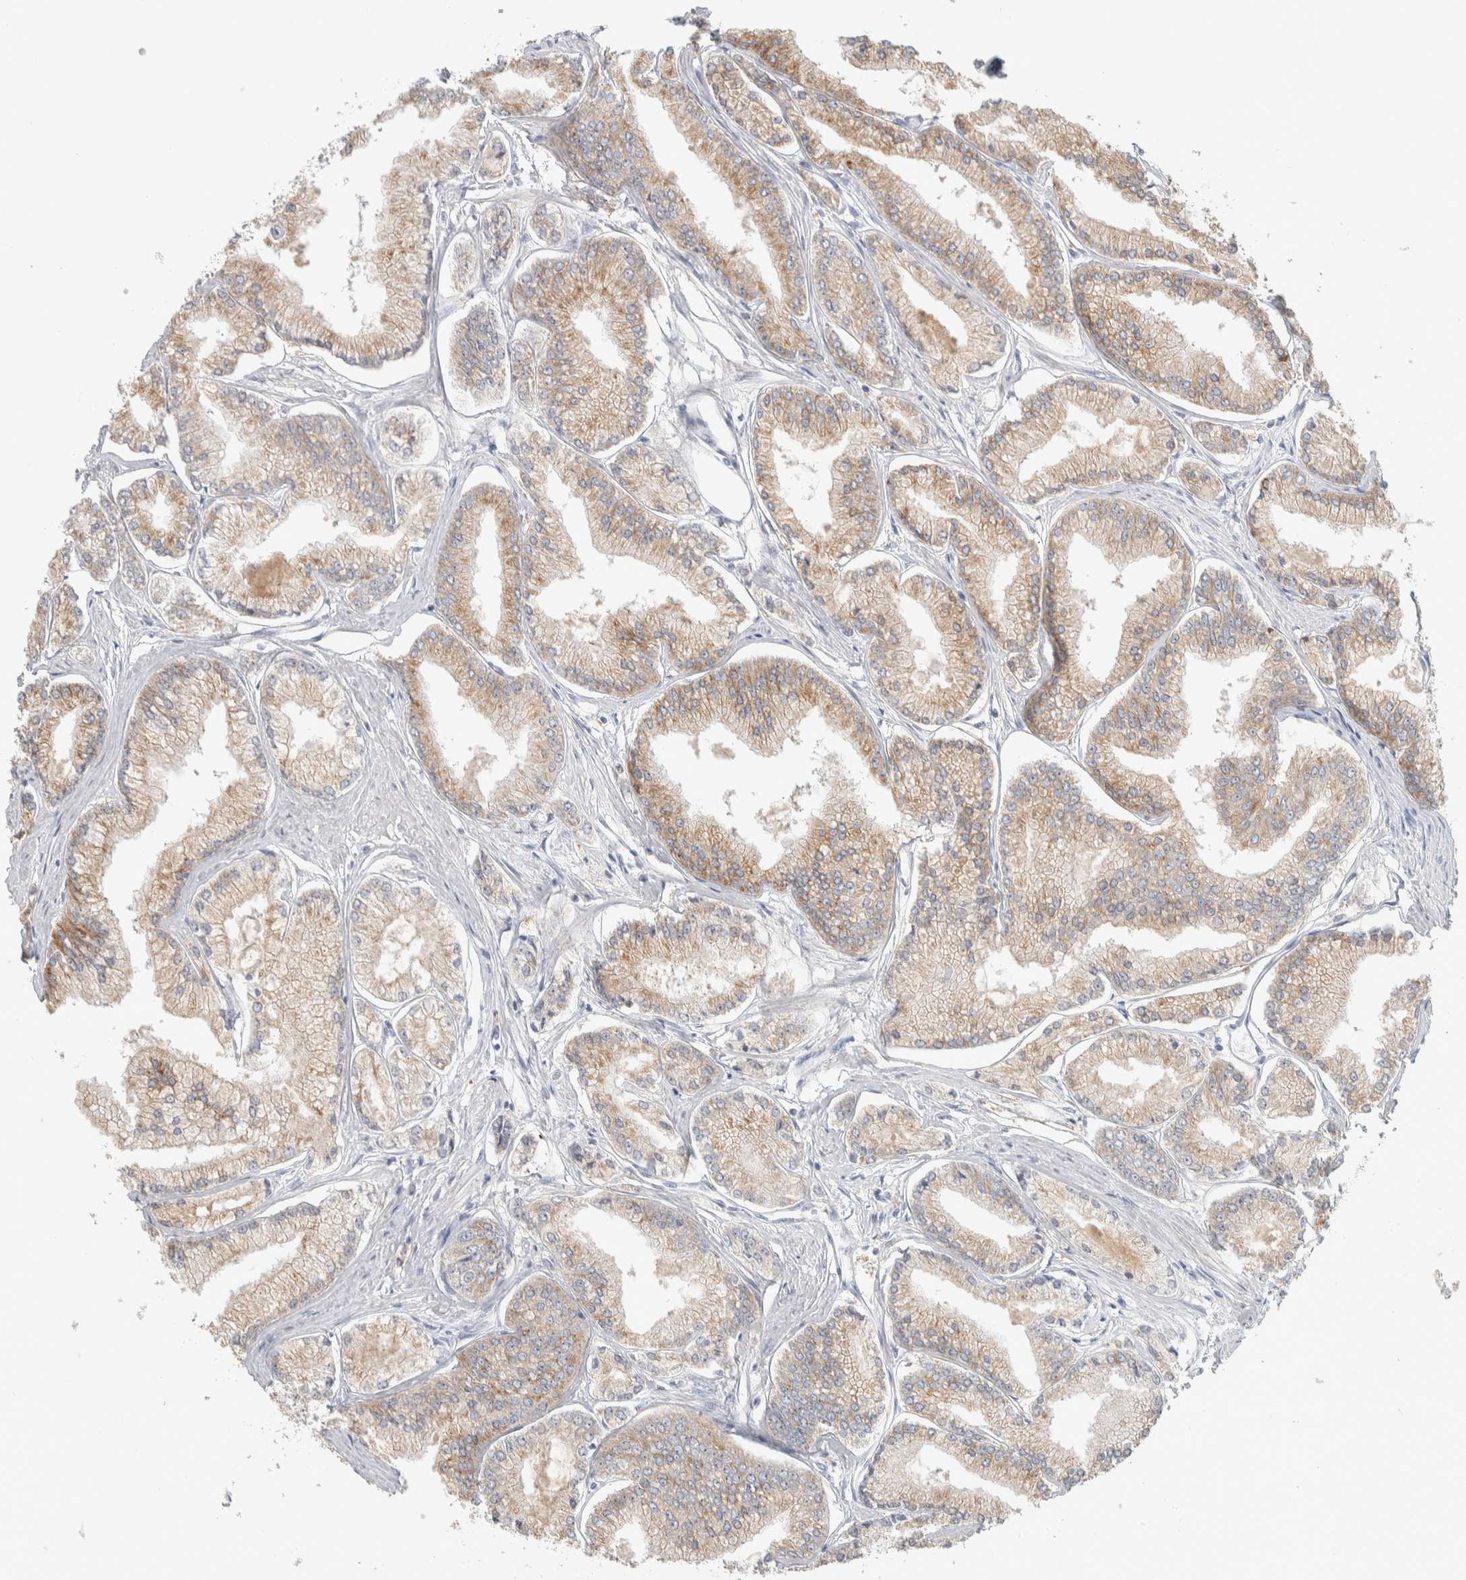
{"staining": {"intensity": "weak", "quantity": ">75%", "location": "cytoplasmic/membranous"}, "tissue": "prostate cancer", "cell_type": "Tumor cells", "image_type": "cancer", "snomed": [{"axis": "morphology", "description": "Adenocarcinoma, Low grade"}, {"axis": "topography", "description": "Prostate"}], "caption": "Immunohistochemistry (IHC) (DAB (3,3'-diaminobenzidine)) staining of prostate low-grade adenocarcinoma displays weak cytoplasmic/membranous protein positivity in approximately >75% of tumor cells.", "gene": "DCXR", "patient": {"sex": "male", "age": 52}}